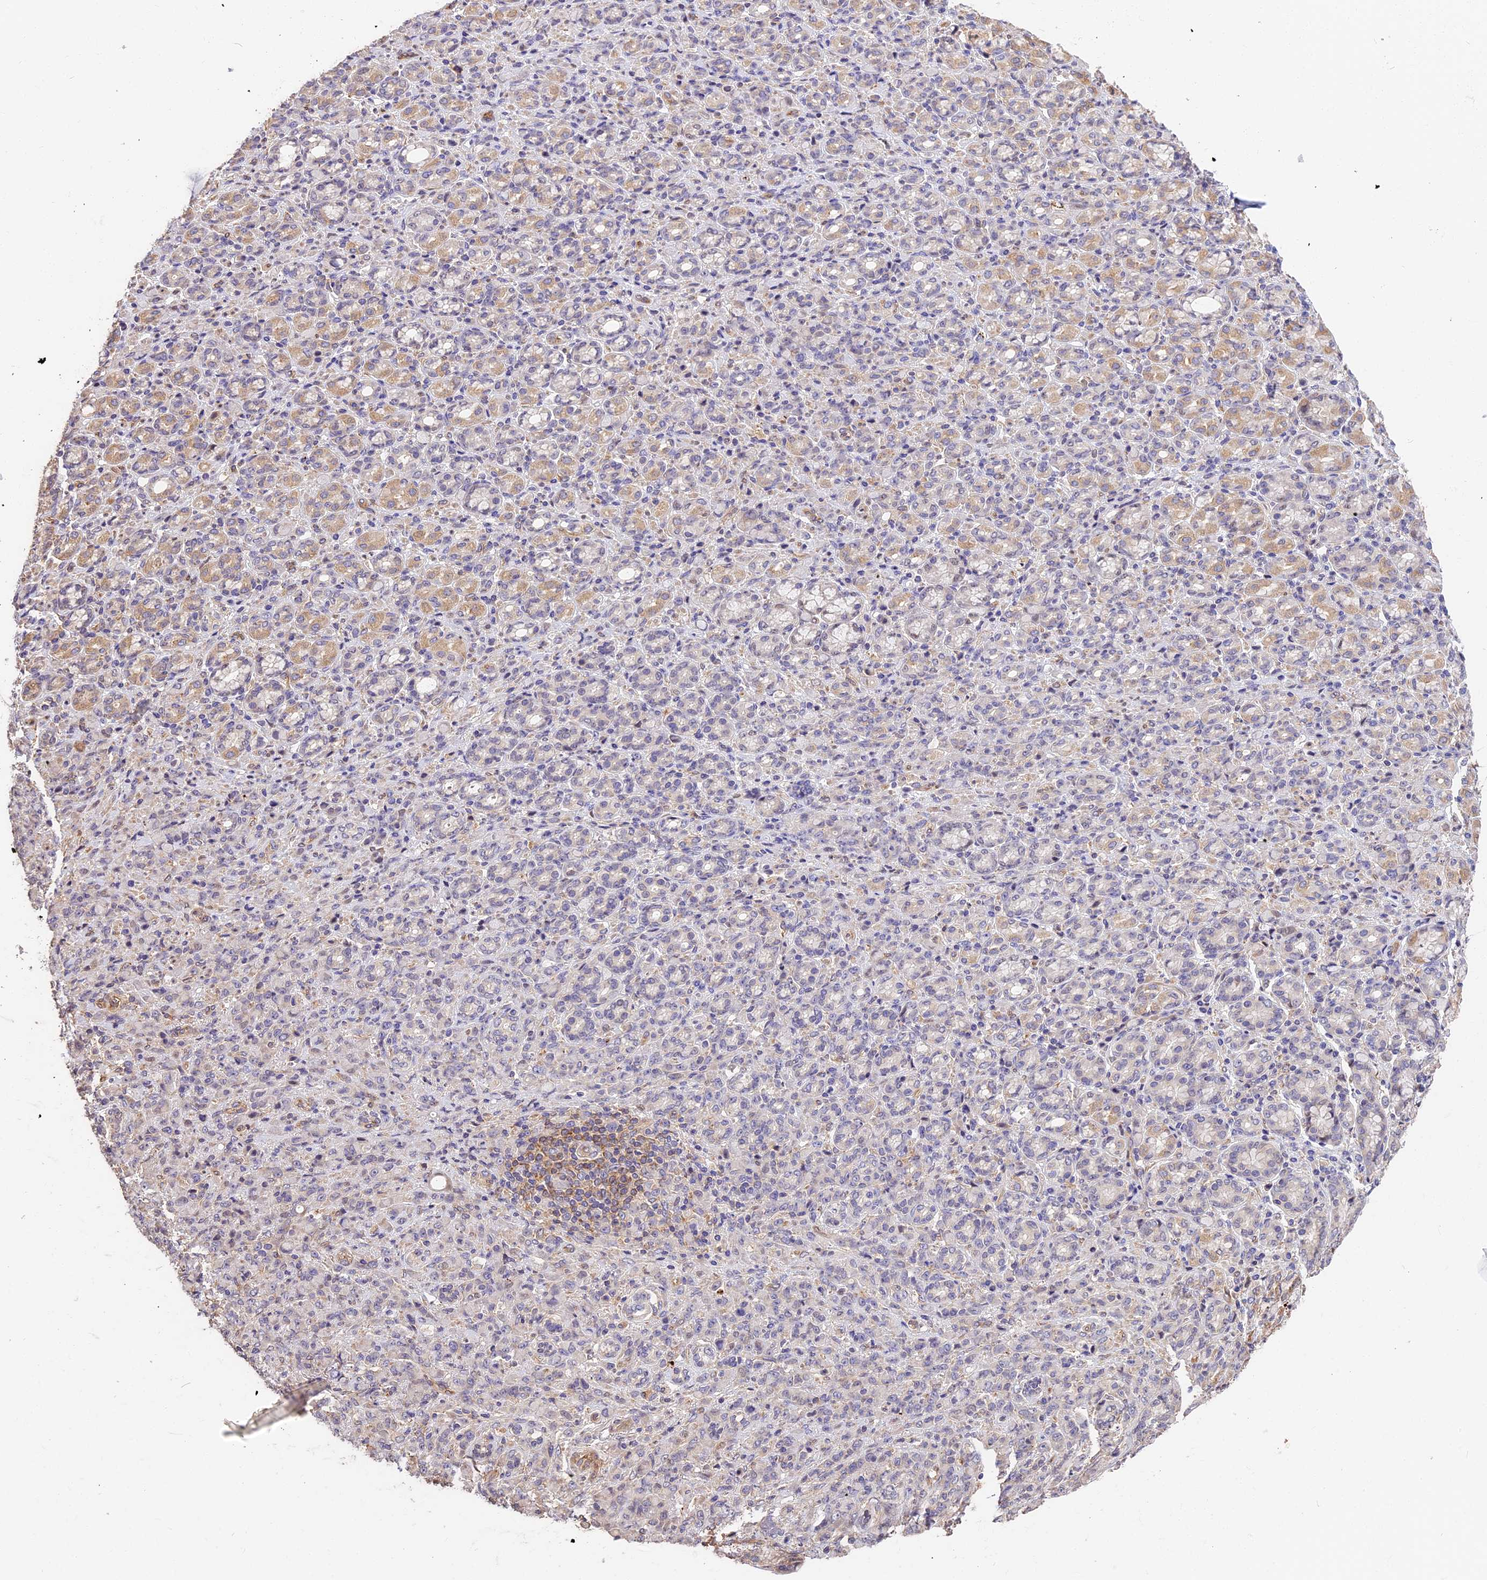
{"staining": {"intensity": "negative", "quantity": "none", "location": "none"}, "tissue": "stomach cancer", "cell_type": "Tumor cells", "image_type": "cancer", "snomed": [{"axis": "morphology", "description": "Adenocarcinoma, NOS"}, {"axis": "topography", "description": "Stomach"}], "caption": "Immunohistochemistry (IHC) image of neoplastic tissue: stomach adenocarcinoma stained with DAB shows no significant protein positivity in tumor cells.", "gene": "ARHGAP17", "patient": {"sex": "female", "age": 79}}